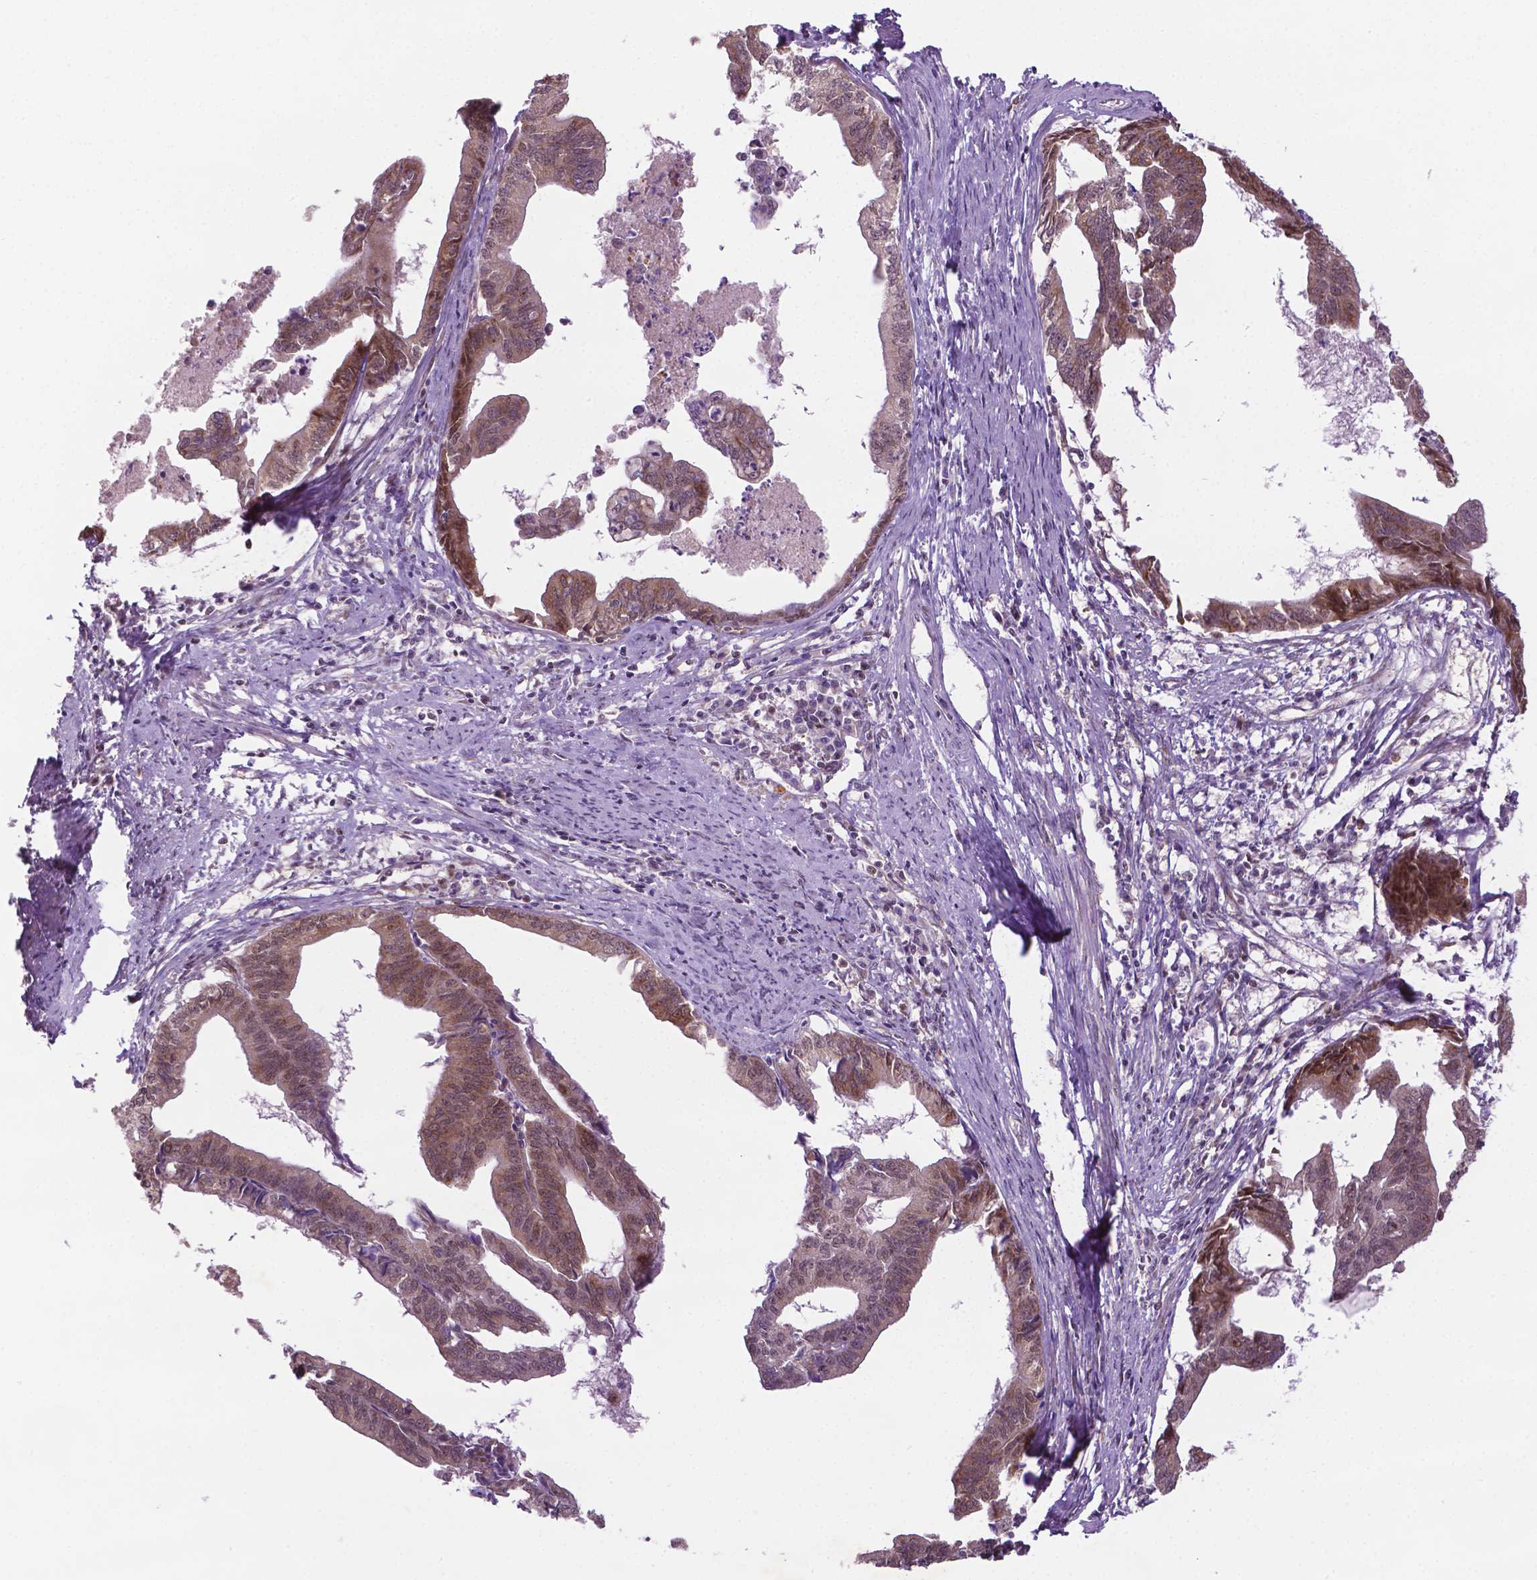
{"staining": {"intensity": "weak", "quantity": "25%-75%", "location": "nuclear"}, "tissue": "endometrial cancer", "cell_type": "Tumor cells", "image_type": "cancer", "snomed": [{"axis": "morphology", "description": "Adenocarcinoma, NOS"}, {"axis": "topography", "description": "Endometrium"}], "caption": "Brown immunohistochemical staining in endometrial adenocarcinoma demonstrates weak nuclear staining in about 25%-75% of tumor cells. (DAB IHC, brown staining for protein, blue staining for nuclei).", "gene": "ZNF41", "patient": {"sex": "female", "age": 65}}